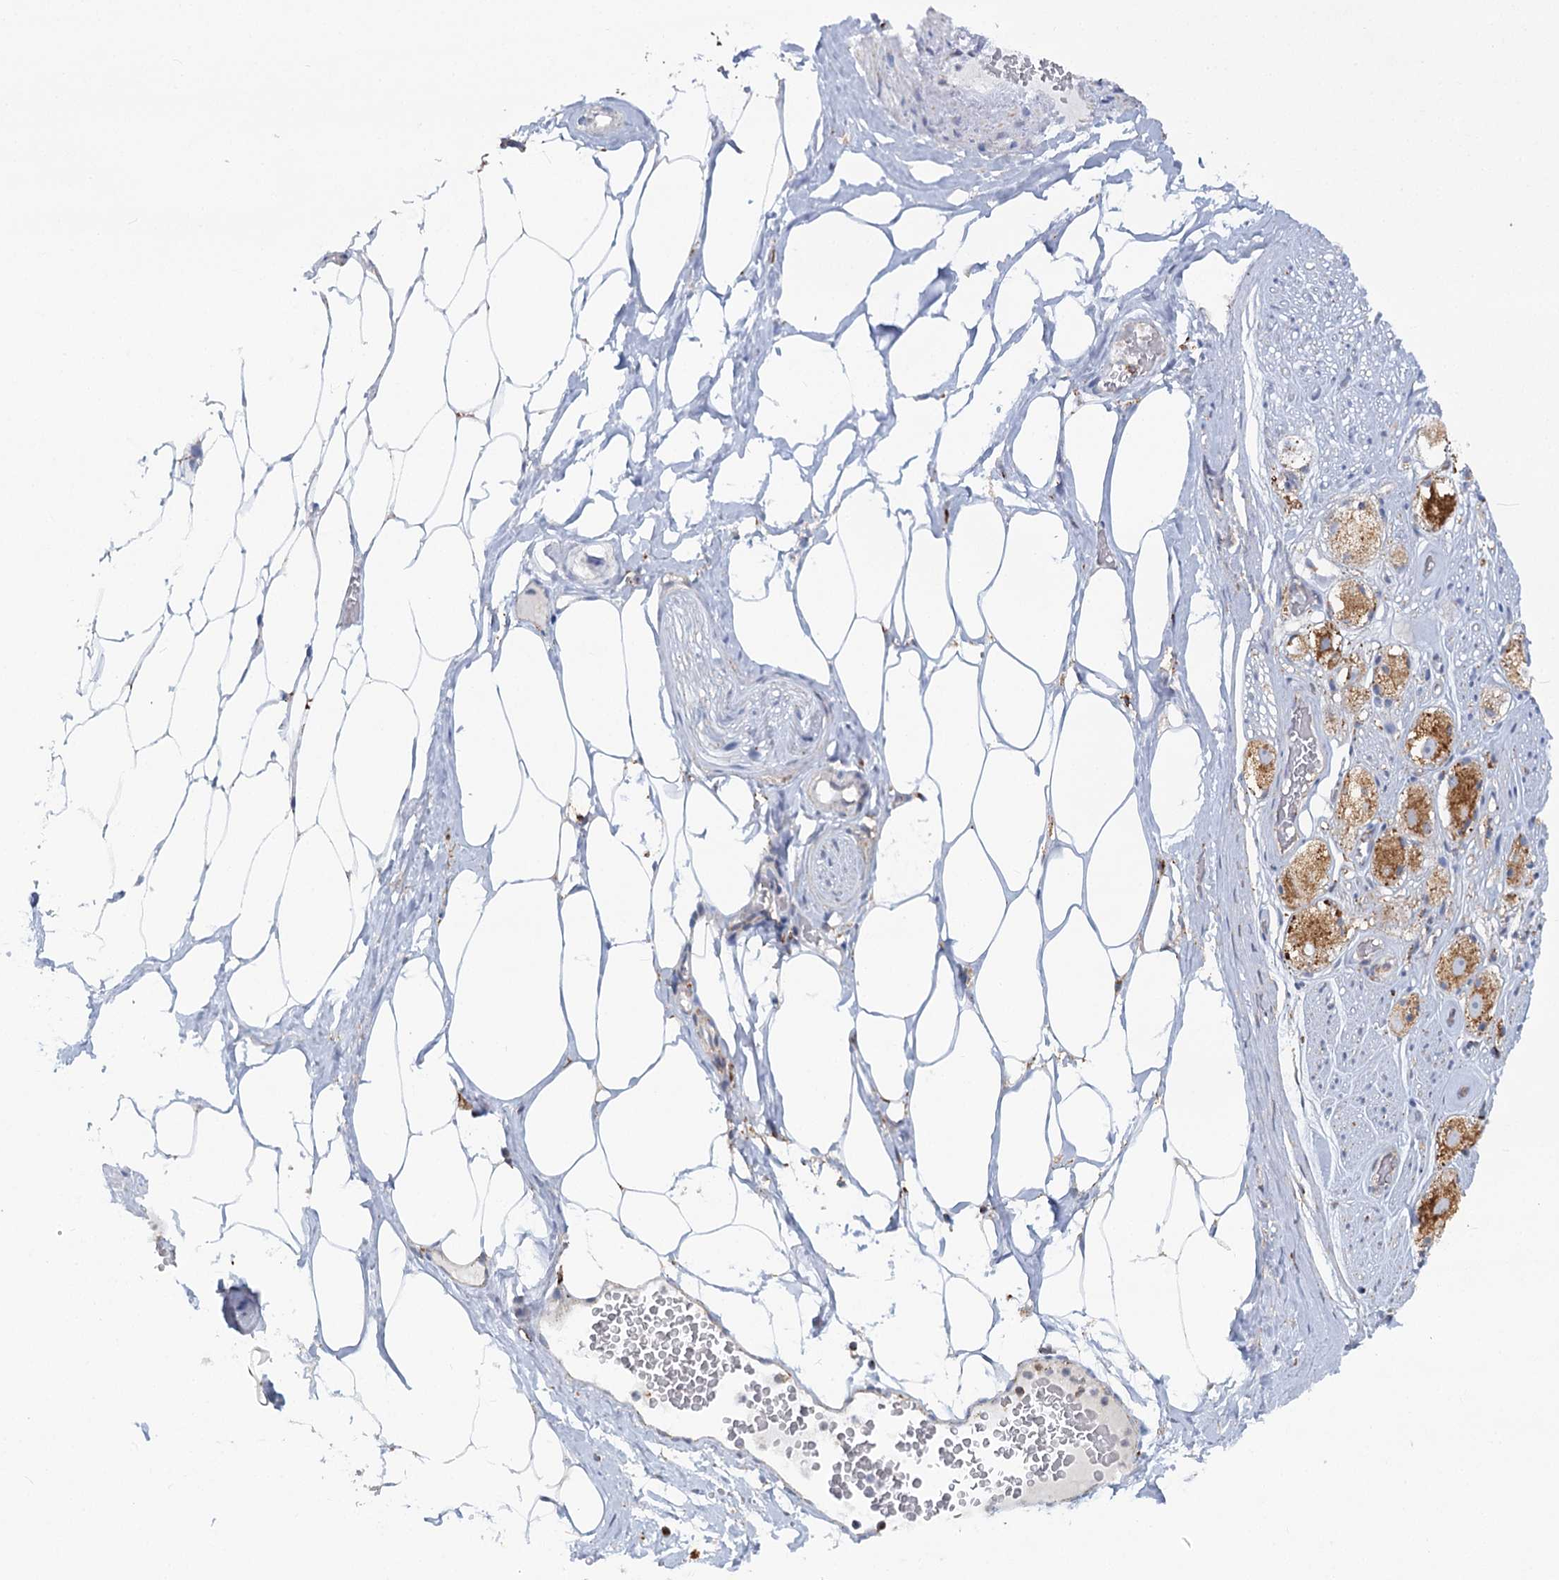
{"staining": {"intensity": "negative", "quantity": "none", "location": "none"}, "tissue": "adipose tissue", "cell_type": "Adipocytes", "image_type": "normal", "snomed": [{"axis": "morphology", "description": "Normal tissue, NOS"}, {"axis": "morphology", "description": "Adenocarcinoma, Low grade"}, {"axis": "topography", "description": "Prostate"}, {"axis": "topography", "description": "Peripheral nerve tissue"}], "caption": "DAB (3,3'-diaminobenzidine) immunohistochemical staining of benign human adipose tissue displays no significant expression in adipocytes.", "gene": "TAS1R1", "patient": {"sex": "male", "age": 63}}